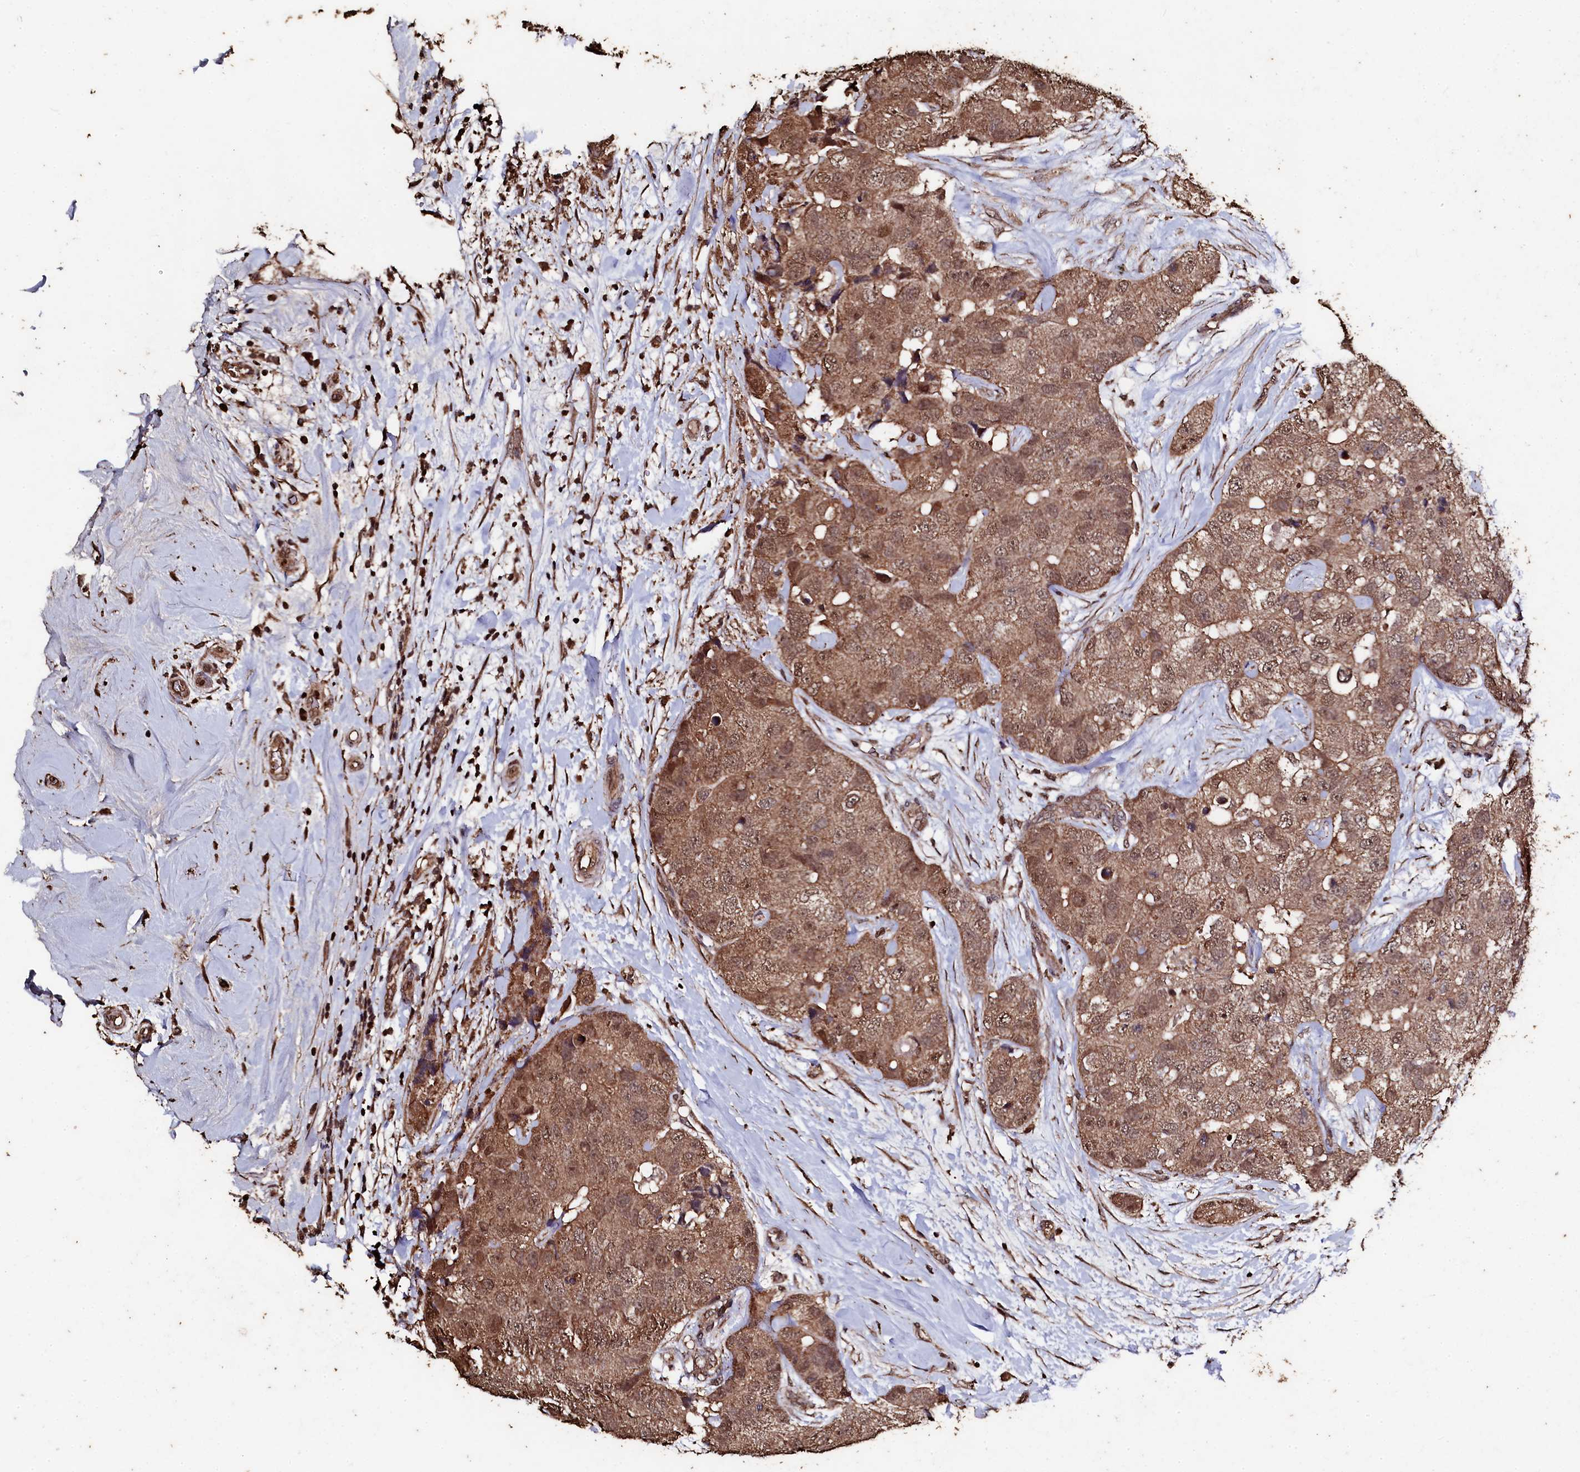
{"staining": {"intensity": "moderate", "quantity": ">75%", "location": "cytoplasmic/membranous,nuclear"}, "tissue": "breast cancer", "cell_type": "Tumor cells", "image_type": "cancer", "snomed": [{"axis": "morphology", "description": "Duct carcinoma"}, {"axis": "topography", "description": "Breast"}], "caption": "Immunohistochemistry of breast cancer reveals medium levels of moderate cytoplasmic/membranous and nuclear positivity in approximately >75% of tumor cells.", "gene": "FAAP24", "patient": {"sex": "female", "age": 62}}